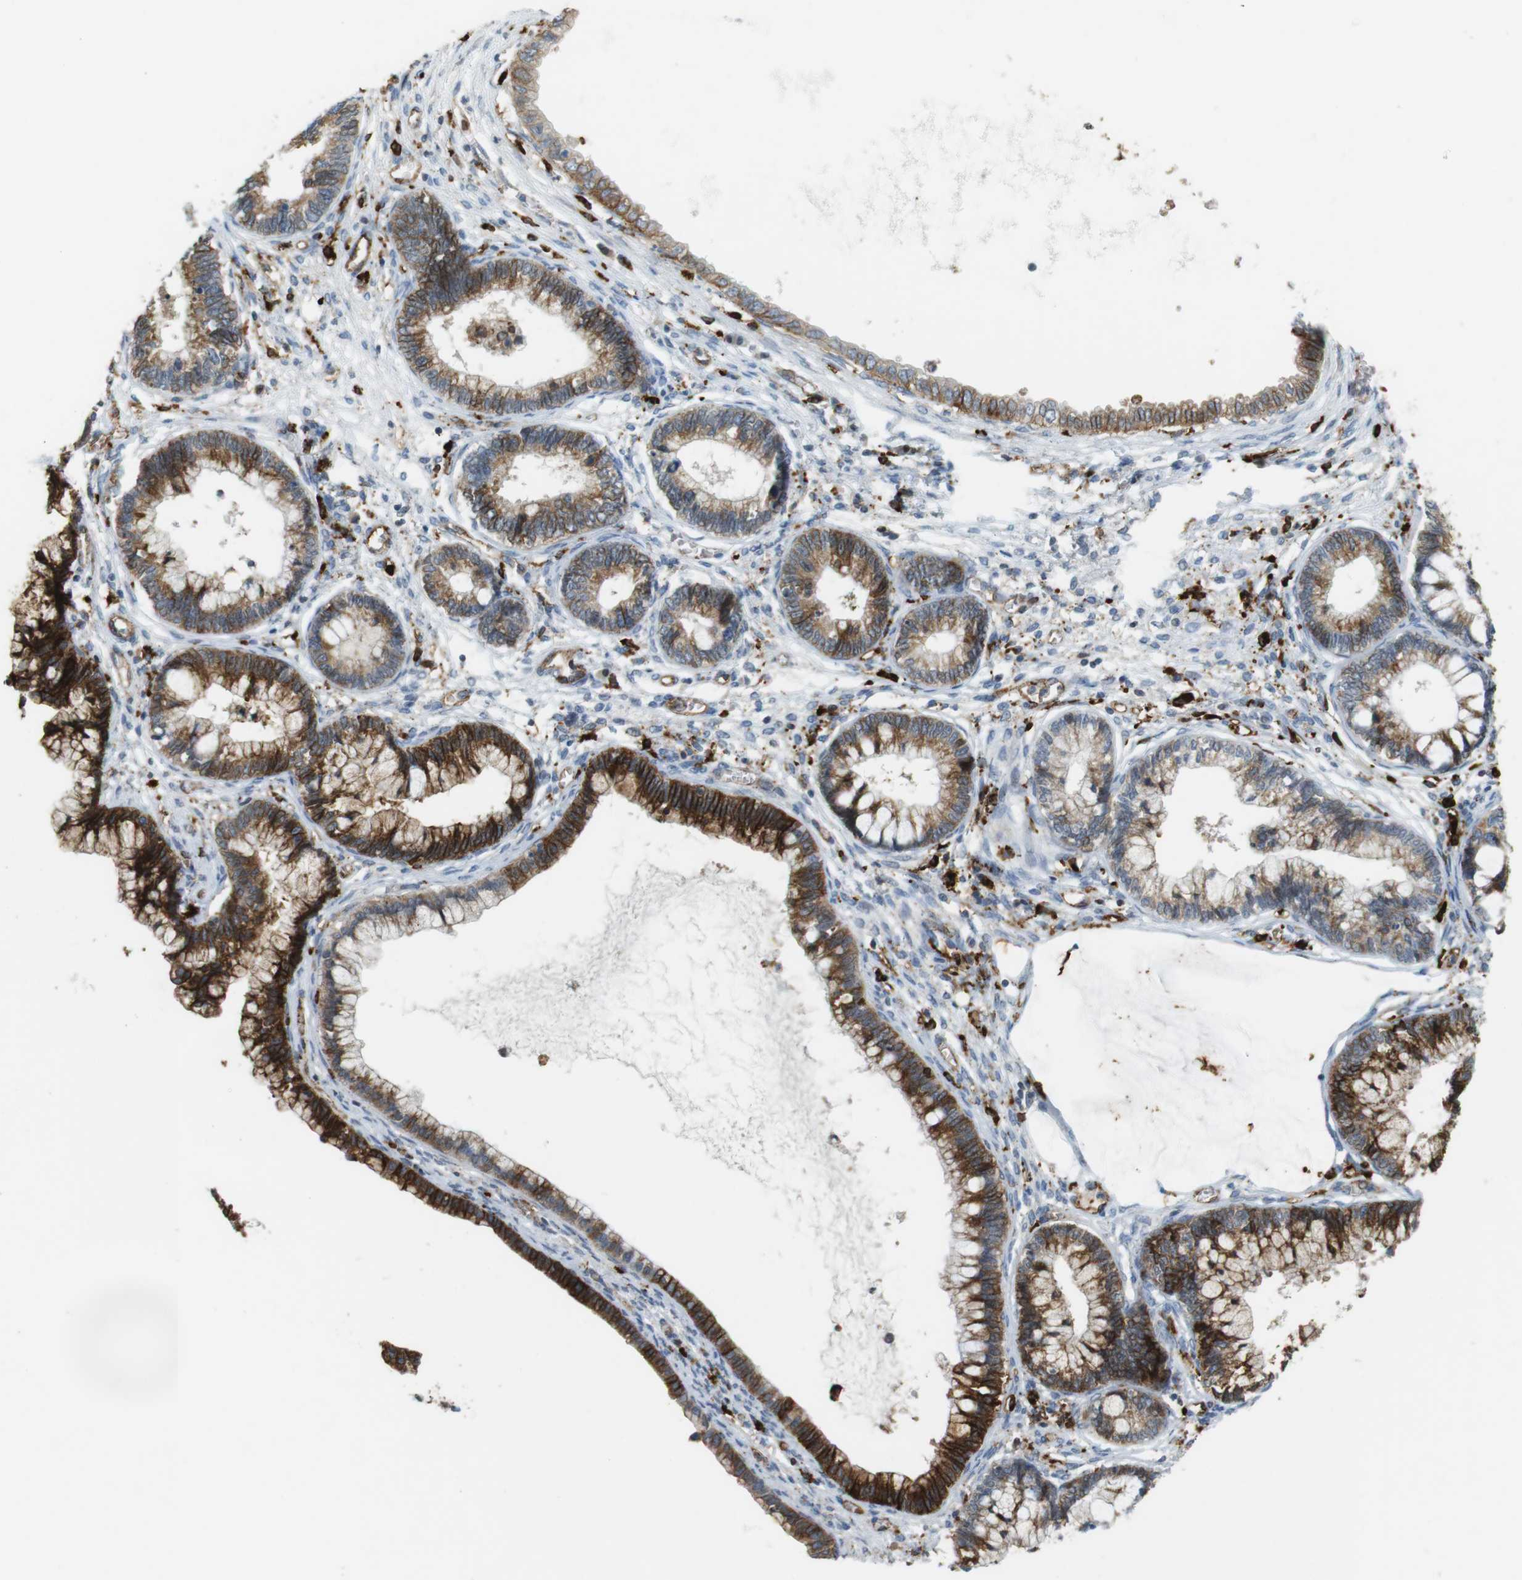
{"staining": {"intensity": "strong", "quantity": ">75%", "location": "cytoplasmic/membranous"}, "tissue": "cervical cancer", "cell_type": "Tumor cells", "image_type": "cancer", "snomed": [{"axis": "morphology", "description": "Adenocarcinoma, NOS"}, {"axis": "topography", "description": "Cervix"}], "caption": "A photomicrograph of human cervical cancer stained for a protein reveals strong cytoplasmic/membranous brown staining in tumor cells.", "gene": "HLA-DRA", "patient": {"sex": "female", "age": 44}}